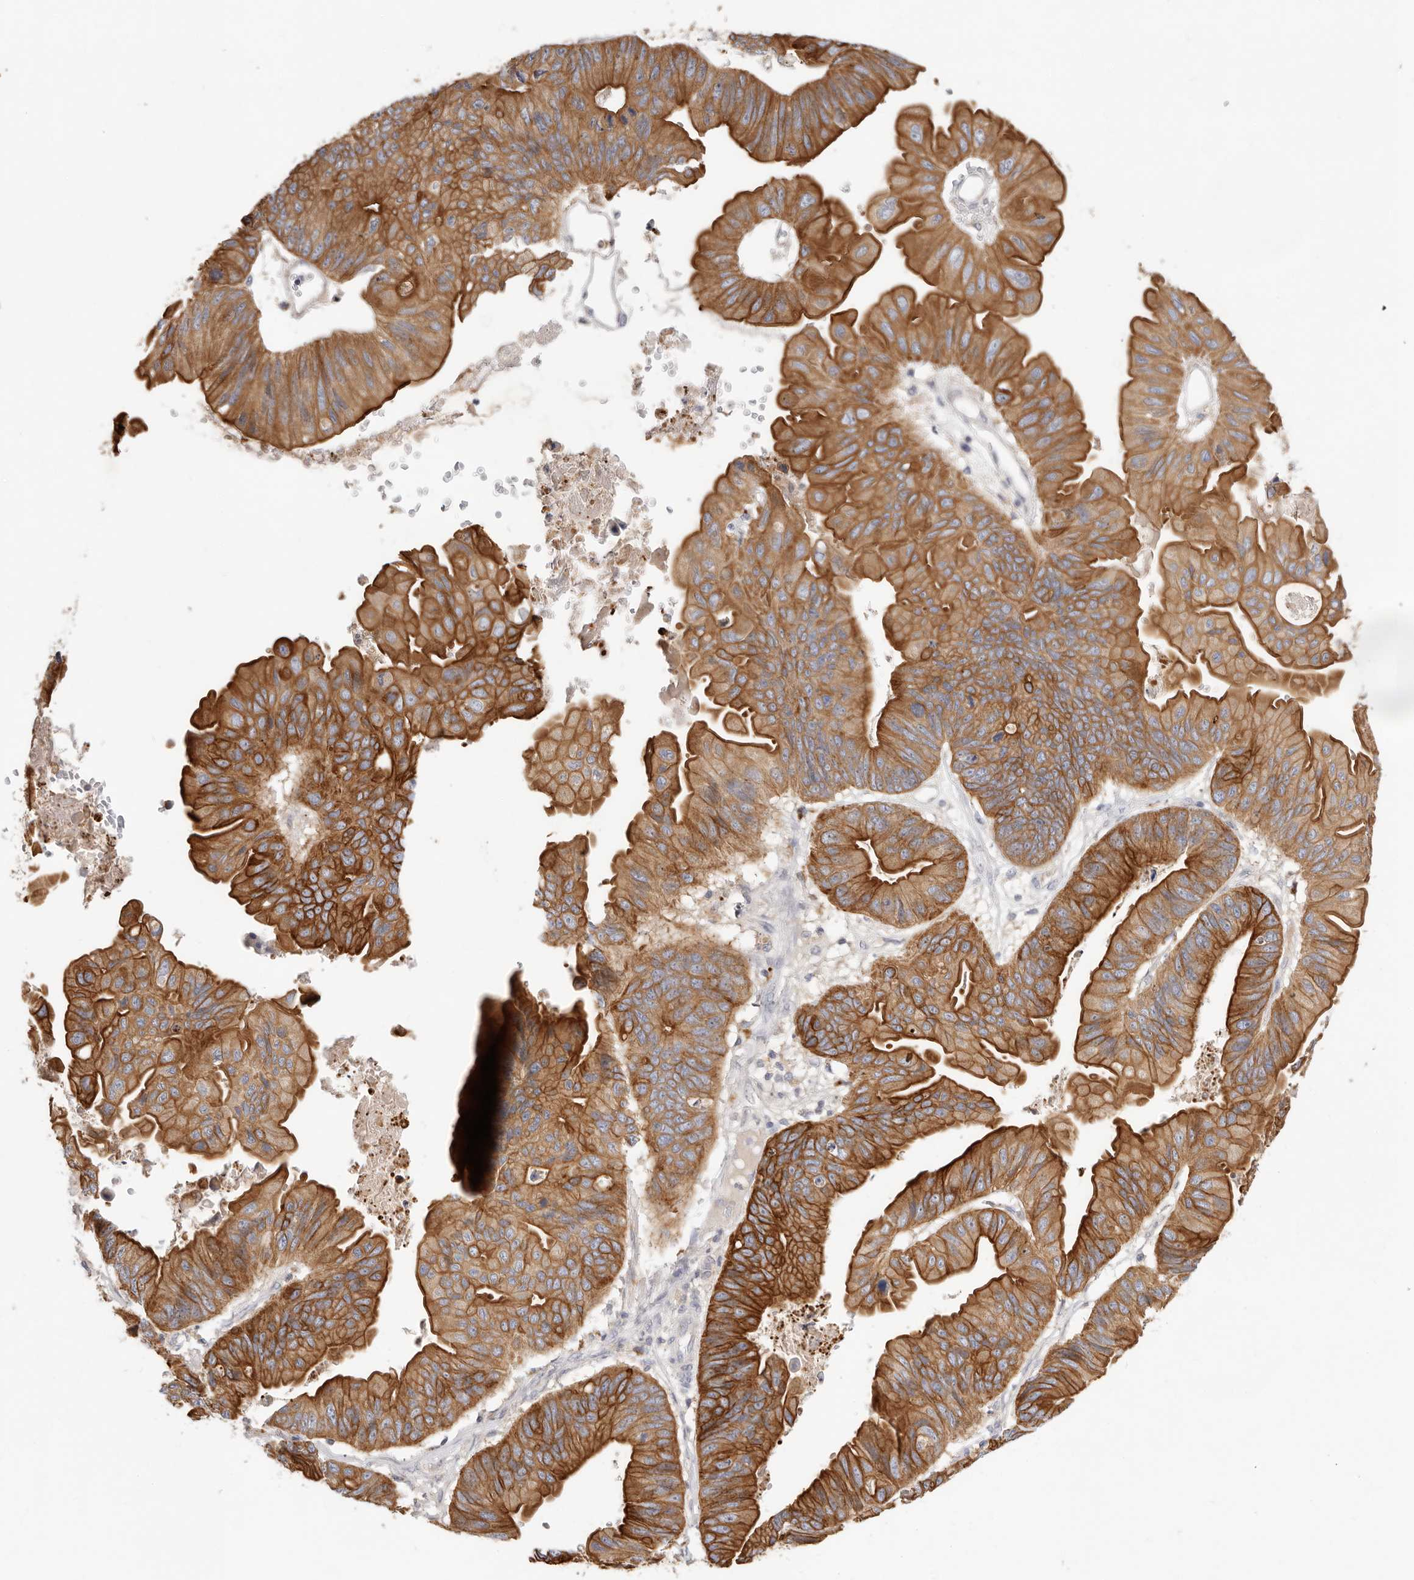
{"staining": {"intensity": "strong", "quantity": ">75%", "location": "cytoplasmic/membranous"}, "tissue": "ovarian cancer", "cell_type": "Tumor cells", "image_type": "cancer", "snomed": [{"axis": "morphology", "description": "Cystadenocarcinoma, mucinous, NOS"}, {"axis": "topography", "description": "Ovary"}], "caption": "Ovarian mucinous cystadenocarcinoma tissue displays strong cytoplasmic/membranous staining in approximately >75% of tumor cells", "gene": "USH1C", "patient": {"sex": "female", "age": 61}}